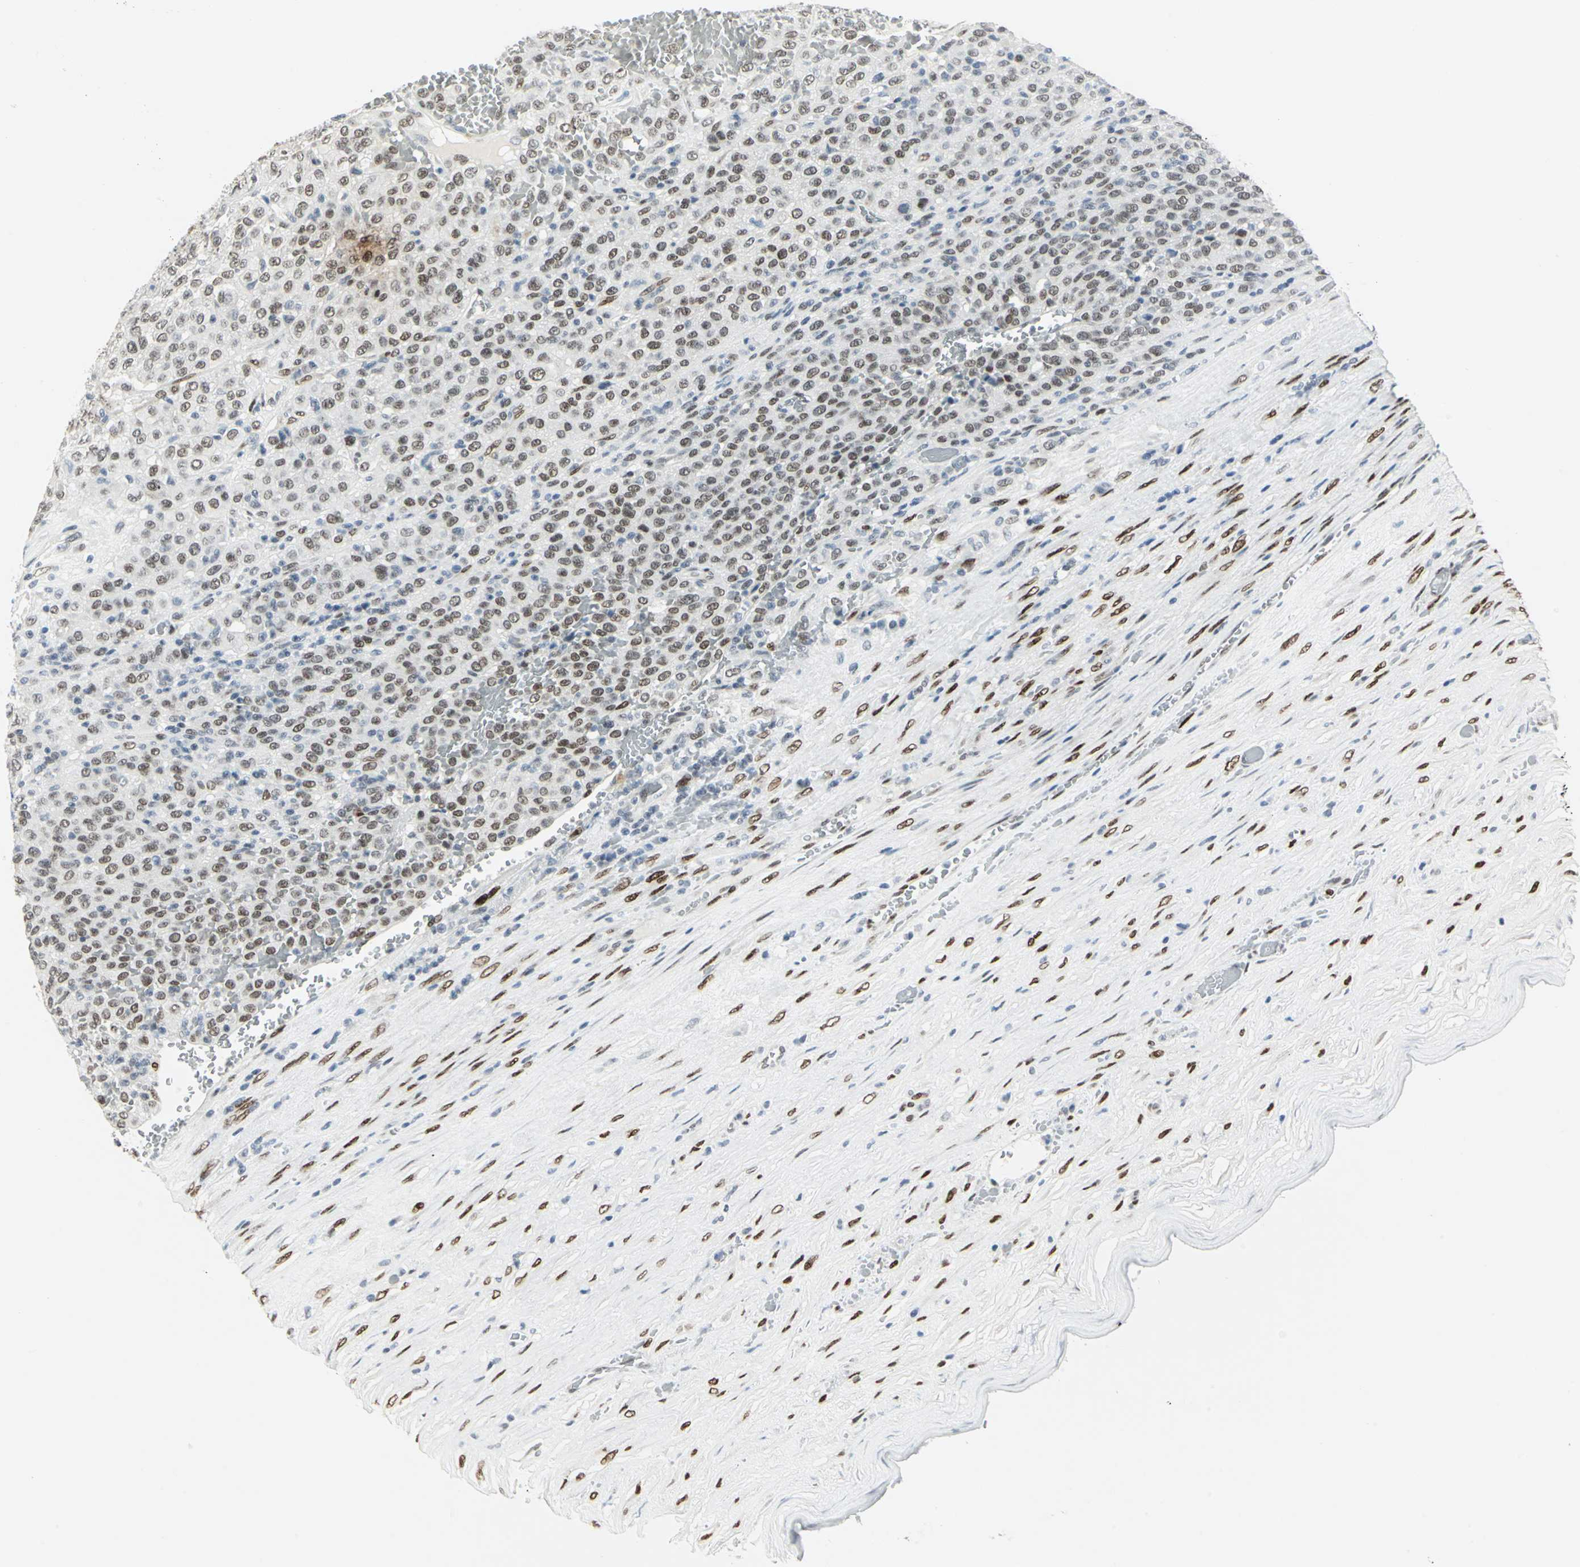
{"staining": {"intensity": "moderate", "quantity": ">75%", "location": "nuclear"}, "tissue": "melanoma", "cell_type": "Tumor cells", "image_type": "cancer", "snomed": [{"axis": "morphology", "description": "Malignant melanoma, Metastatic site"}, {"axis": "topography", "description": "Pancreas"}], "caption": "This histopathology image displays melanoma stained with IHC to label a protein in brown. The nuclear of tumor cells show moderate positivity for the protein. Nuclei are counter-stained blue.", "gene": "MEIS2", "patient": {"sex": "female", "age": 30}}